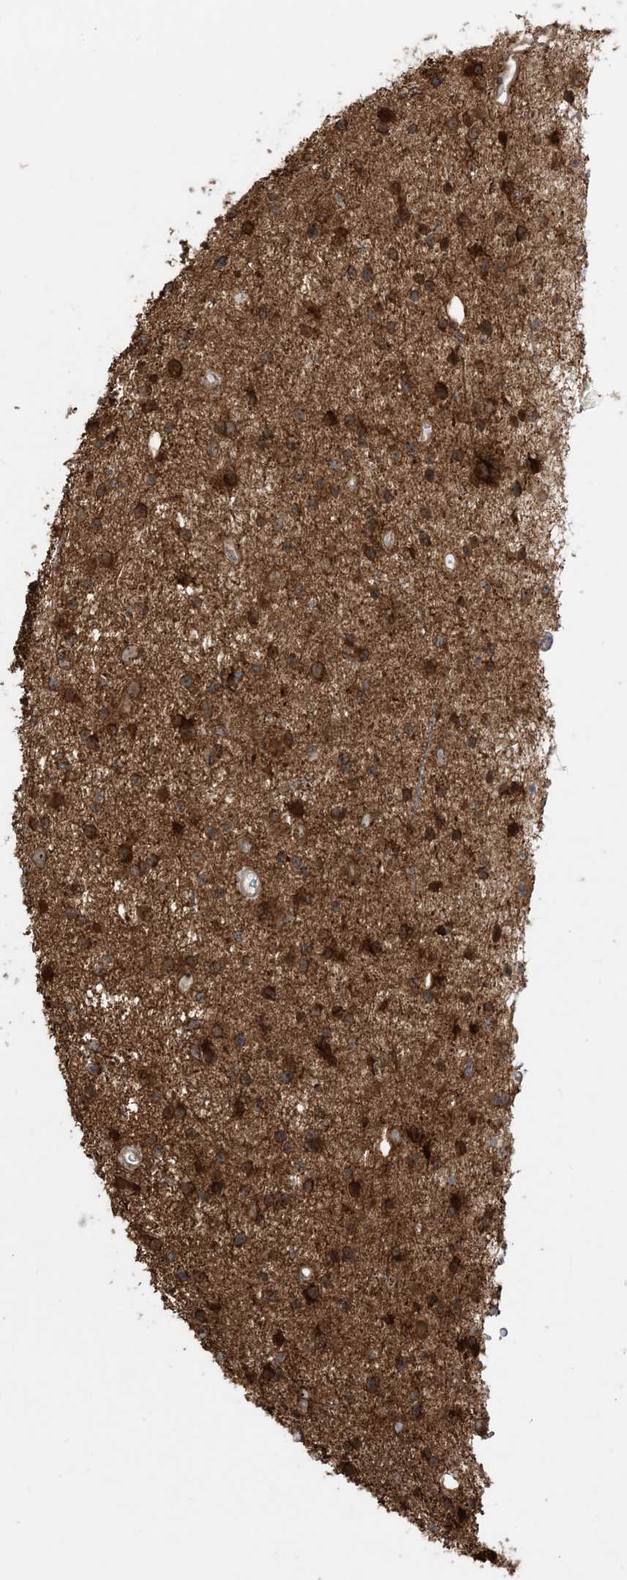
{"staining": {"intensity": "strong", "quantity": ">75%", "location": "cytoplasmic/membranous,nuclear"}, "tissue": "glioma", "cell_type": "Tumor cells", "image_type": "cancer", "snomed": [{"axis": "morphology", "description": "Glioma, malignant, Low grade"}, {"axis": "topography", "description": "Cerebral cortex"}], "caption": "DAB (3,3'-diaminobenzidine) immunohistochemical staining of human malignant glioma (low-grade) displays strong cytoplasmic/membranous and nuclear protein positivity in approximately >75% of tumor cells.", "gene": "SRP72", "patient": {"sex": "female", "age": 39}}